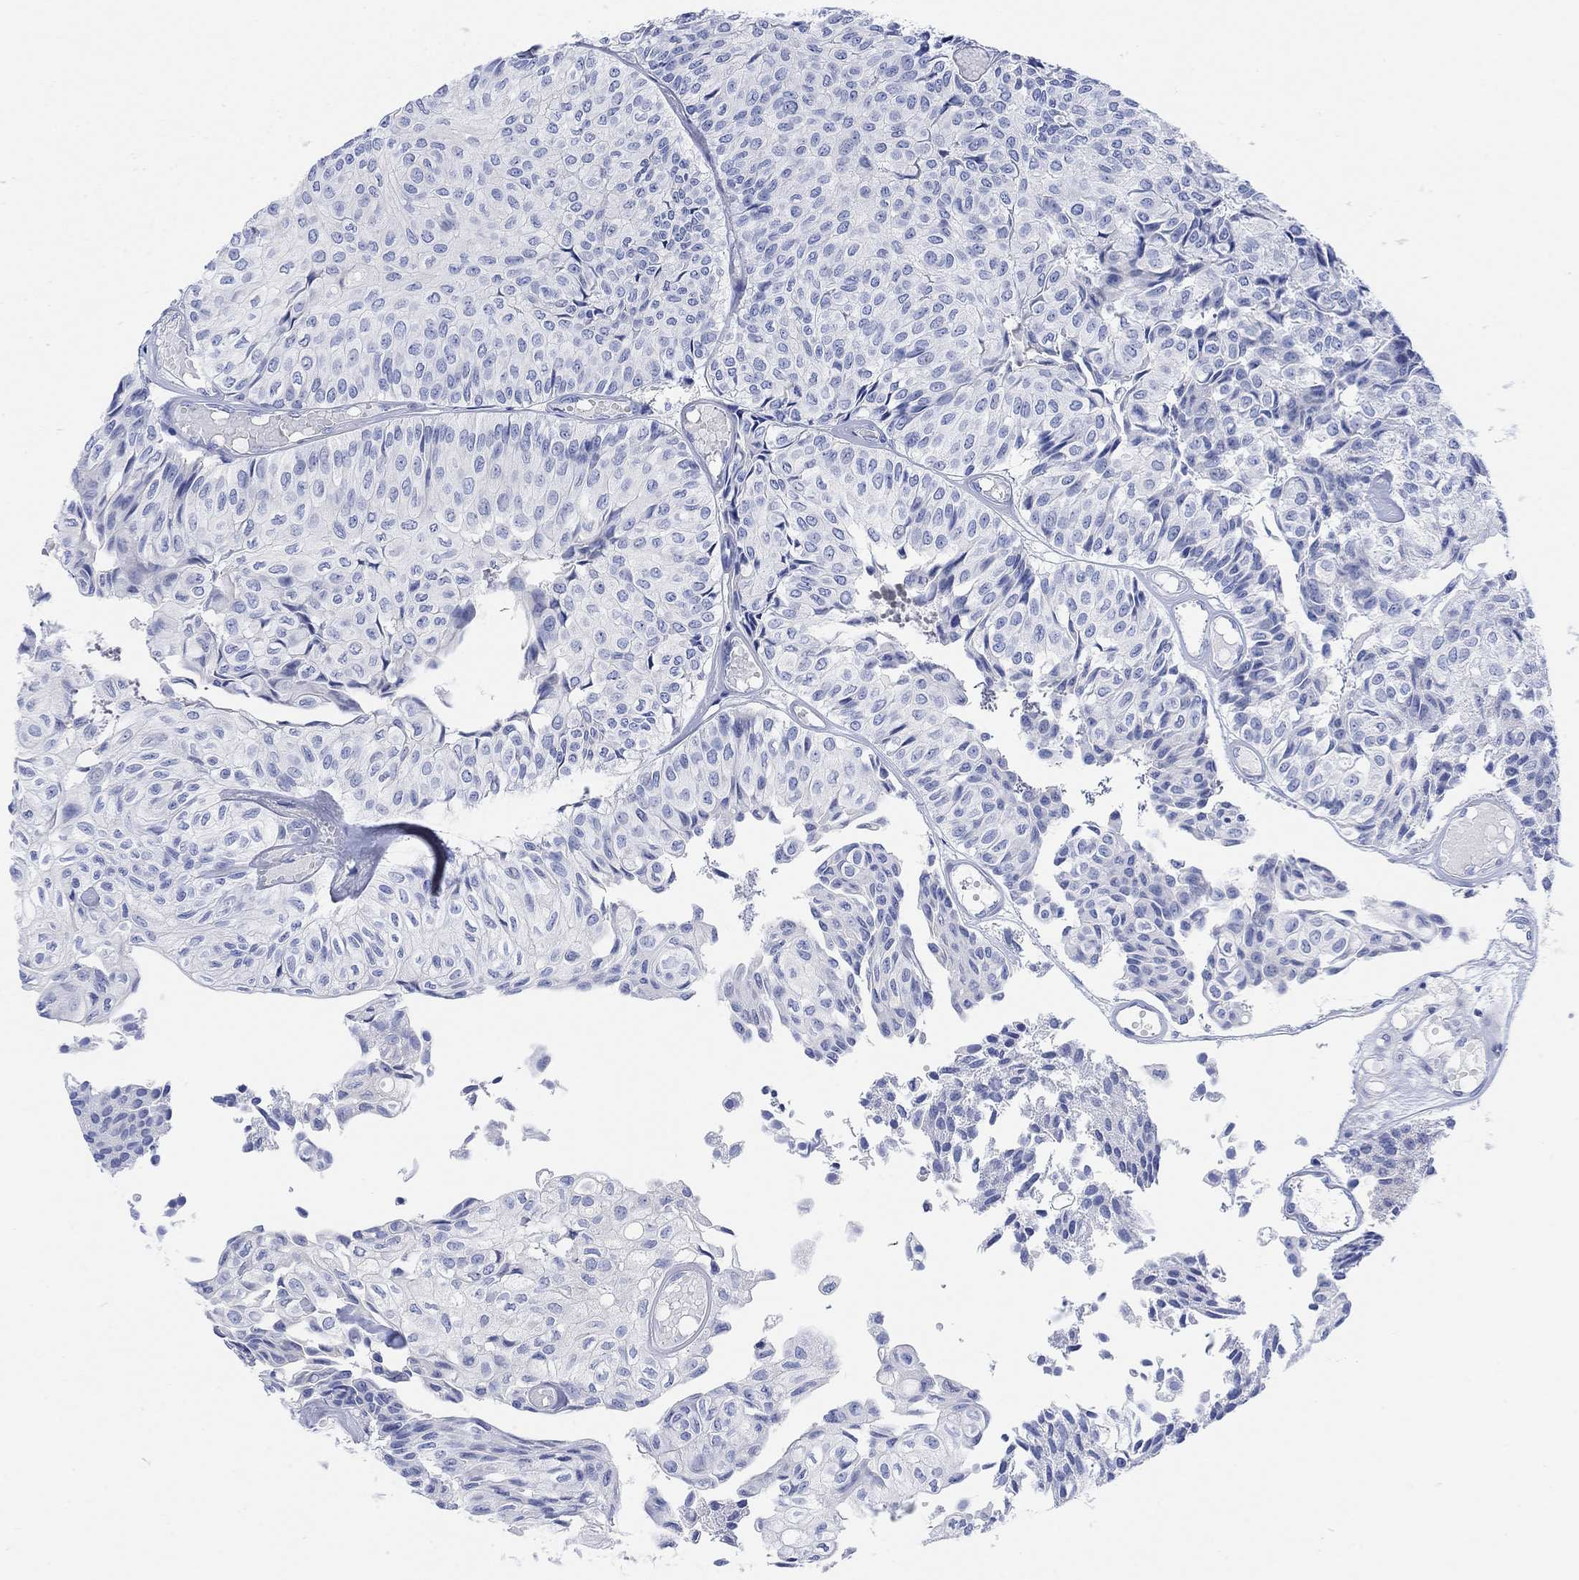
{"staining": {"intensity": "negative", "quantity": "none", "location": "none"}, "tissue": "urothelial cancer", "cell_type": "Tumor cells", "image_type": "cancer", "snomed": [{"axis": "morphology", "description": "Urothelial carcinoma, Low grade"}, {"axis": "topography", "description": "Urinary bladder"}], "caption": "DAB (3,3'-diaminobenzidine) immunohistochemical staining of human urothelial carcinoma (low-grade) shows no significant staining in tumor cells. Brightfield microscopy of immunohistochemistry (IHC) stained with DAB (brown) and hematoxylin (blue), captured at high magnification.", "gene": "TLDC2", "patient": {"sex": "male", "age": 89}}